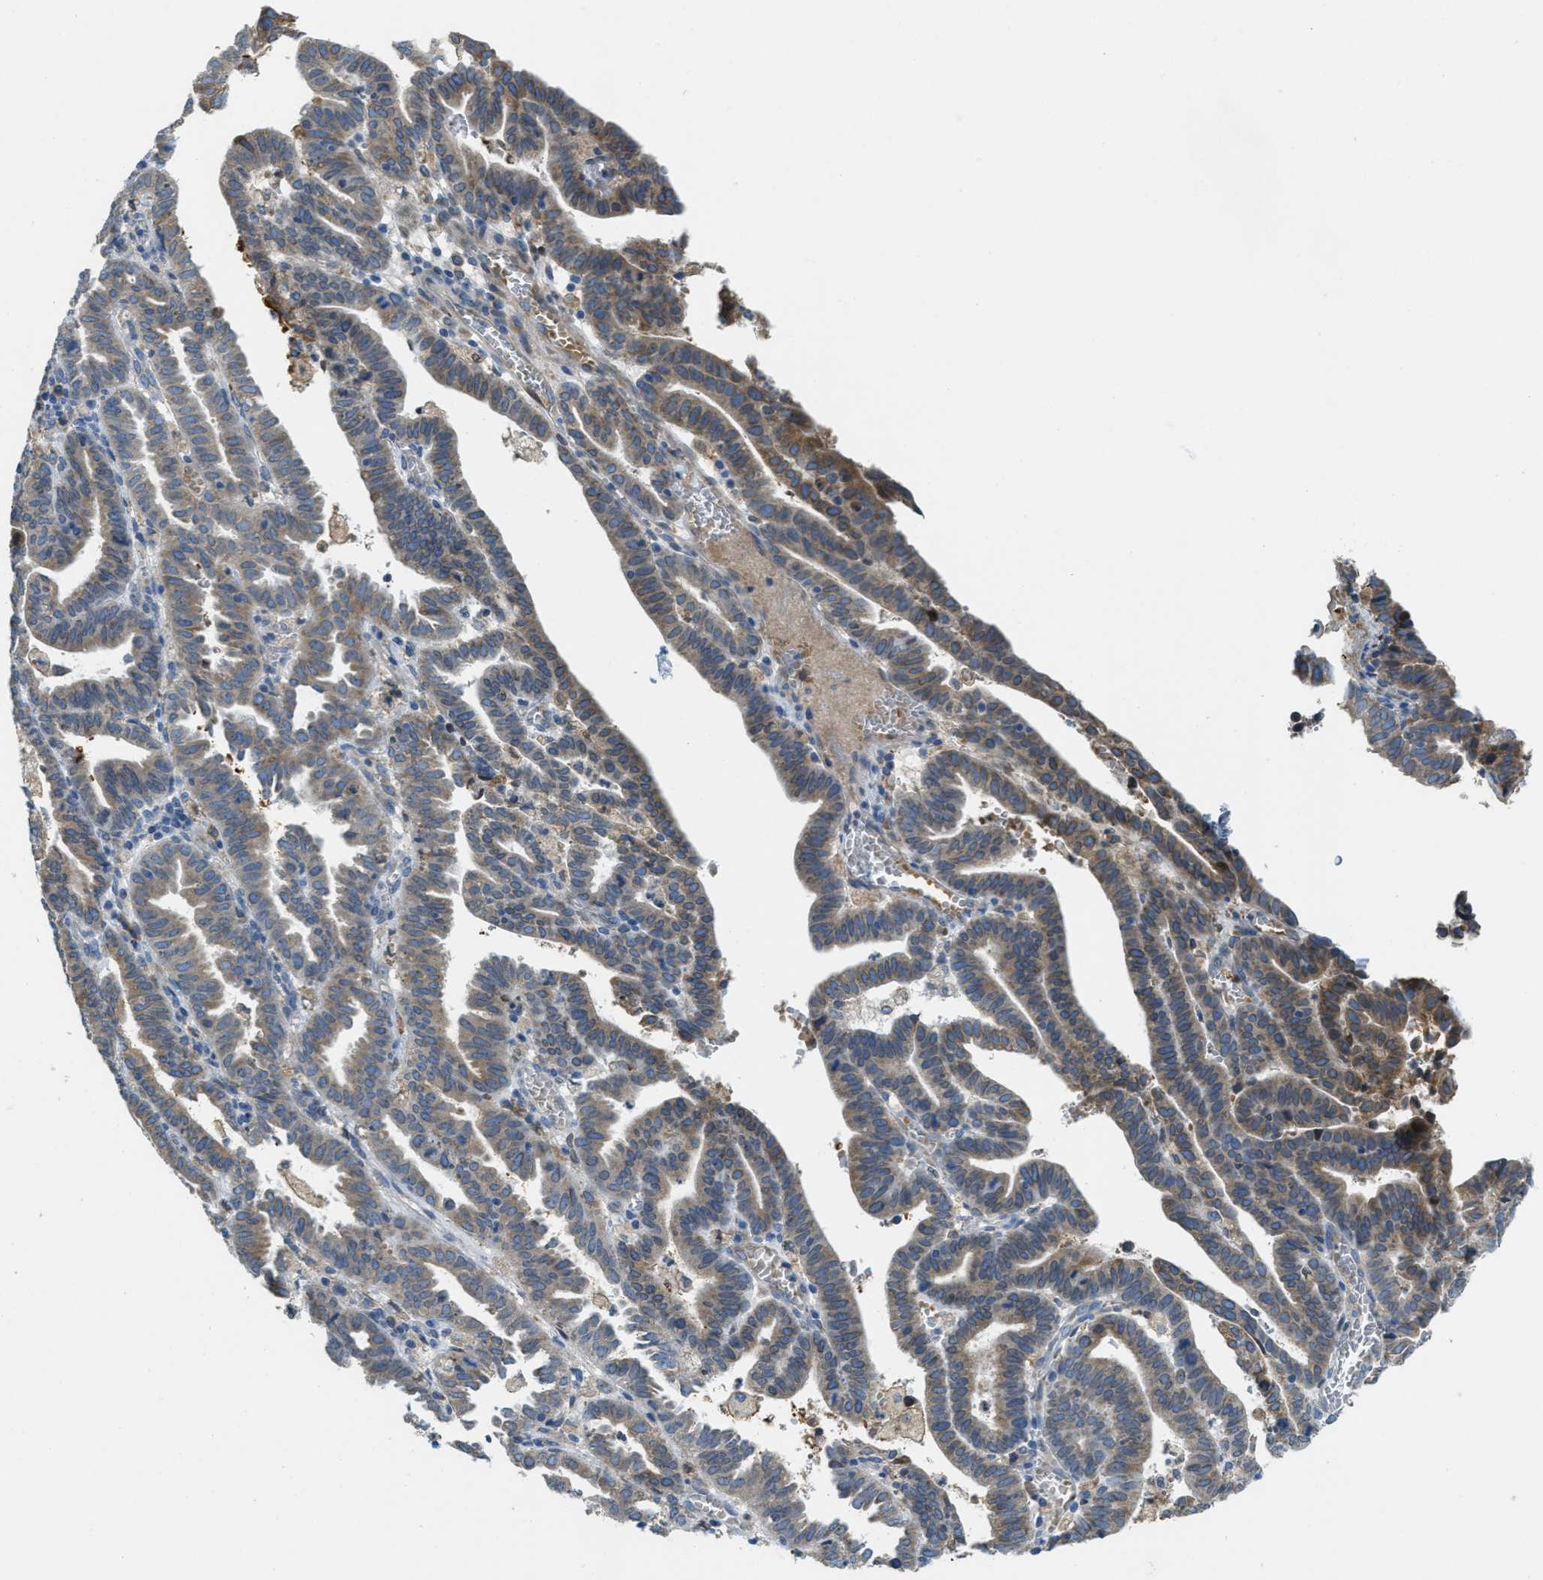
{"staining": {"intensity": "weak", "quantity": ">75%", "location": "cytoplasmic/membranous"}, "tissue": "endometrial cancer", "cell_type": "Tumor cells", "image_type": "cancer", "snomed": [{"axis": "morphology", "description": "Adenocarcinoma, NOS"}, {"axis": "topography", "description": "Uterus"}], "caption": "Endometrial cancer stained with DAB (3,3'-diaminobenzidine) IHC exhibits low levels of weak cytoplasmic/membranous expression in approximately >75% of tumor cells. (brown staining indicates protein expression, while blue staining denotes nuclei).", "gene": "MPDU1", "patient": {"sex": "female", "age": 83}}